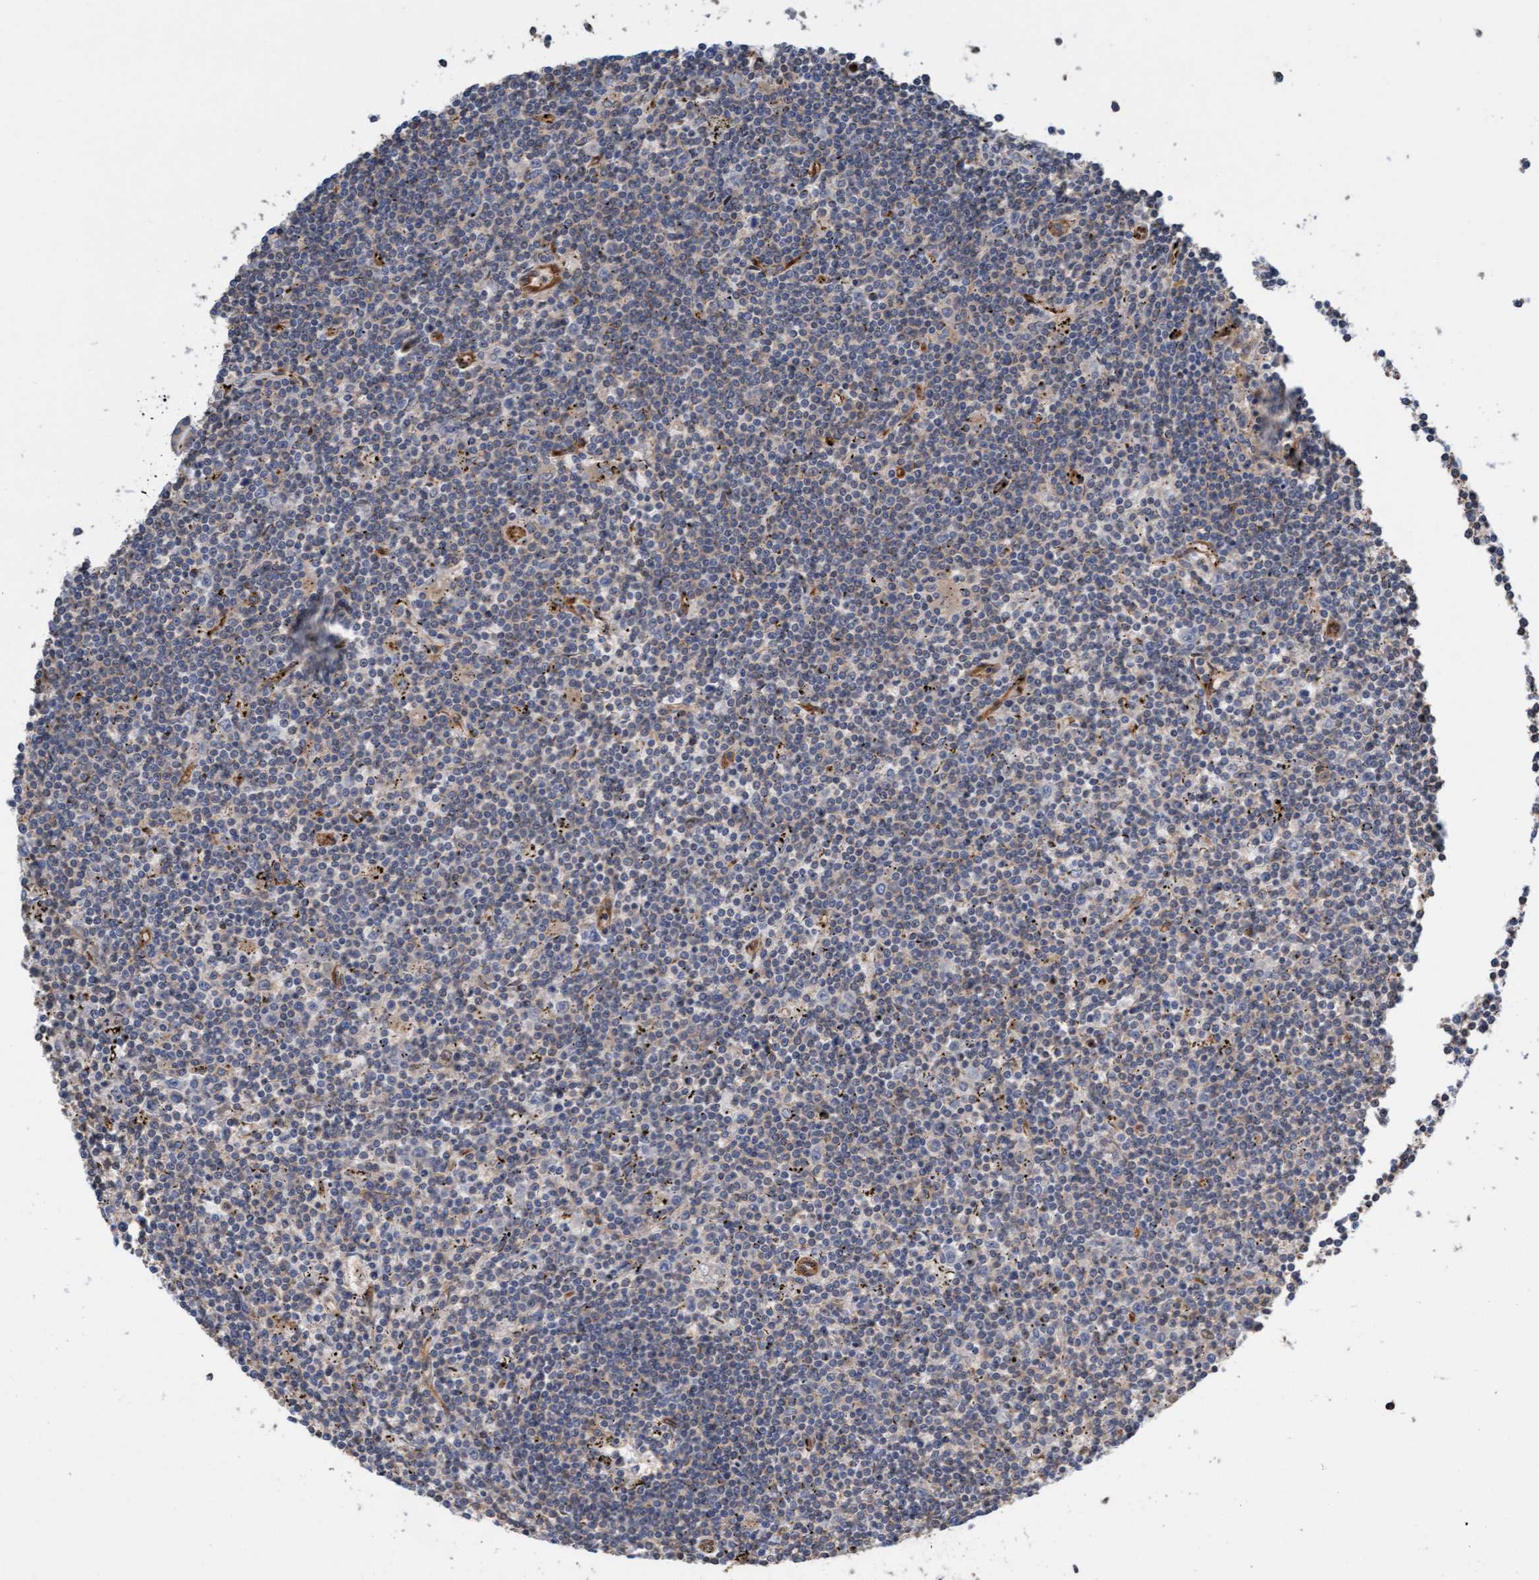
{"staining": {"intensity": "weak", "quantity": "<25%", "location": "cytoplasmic/membranous"}, "tissue": "lymphoma", "cell_type": "Tumor cells", "image_type": "cancer", "snomed": [{"axis": "morphology", "description": "Malignant lymphoma, non-Hodgkin's type, Low grade"}, {"axis": "topography", "description": "Spleen"}], "caption": "DAB immunohistochemical staining of human malignant lymphoma, non-Hodgkin's type (low-grade) exhibits no significant expression in tumor cells.", "gene": "FMNL3", "patient": {"sex": "male", "age": 76}}